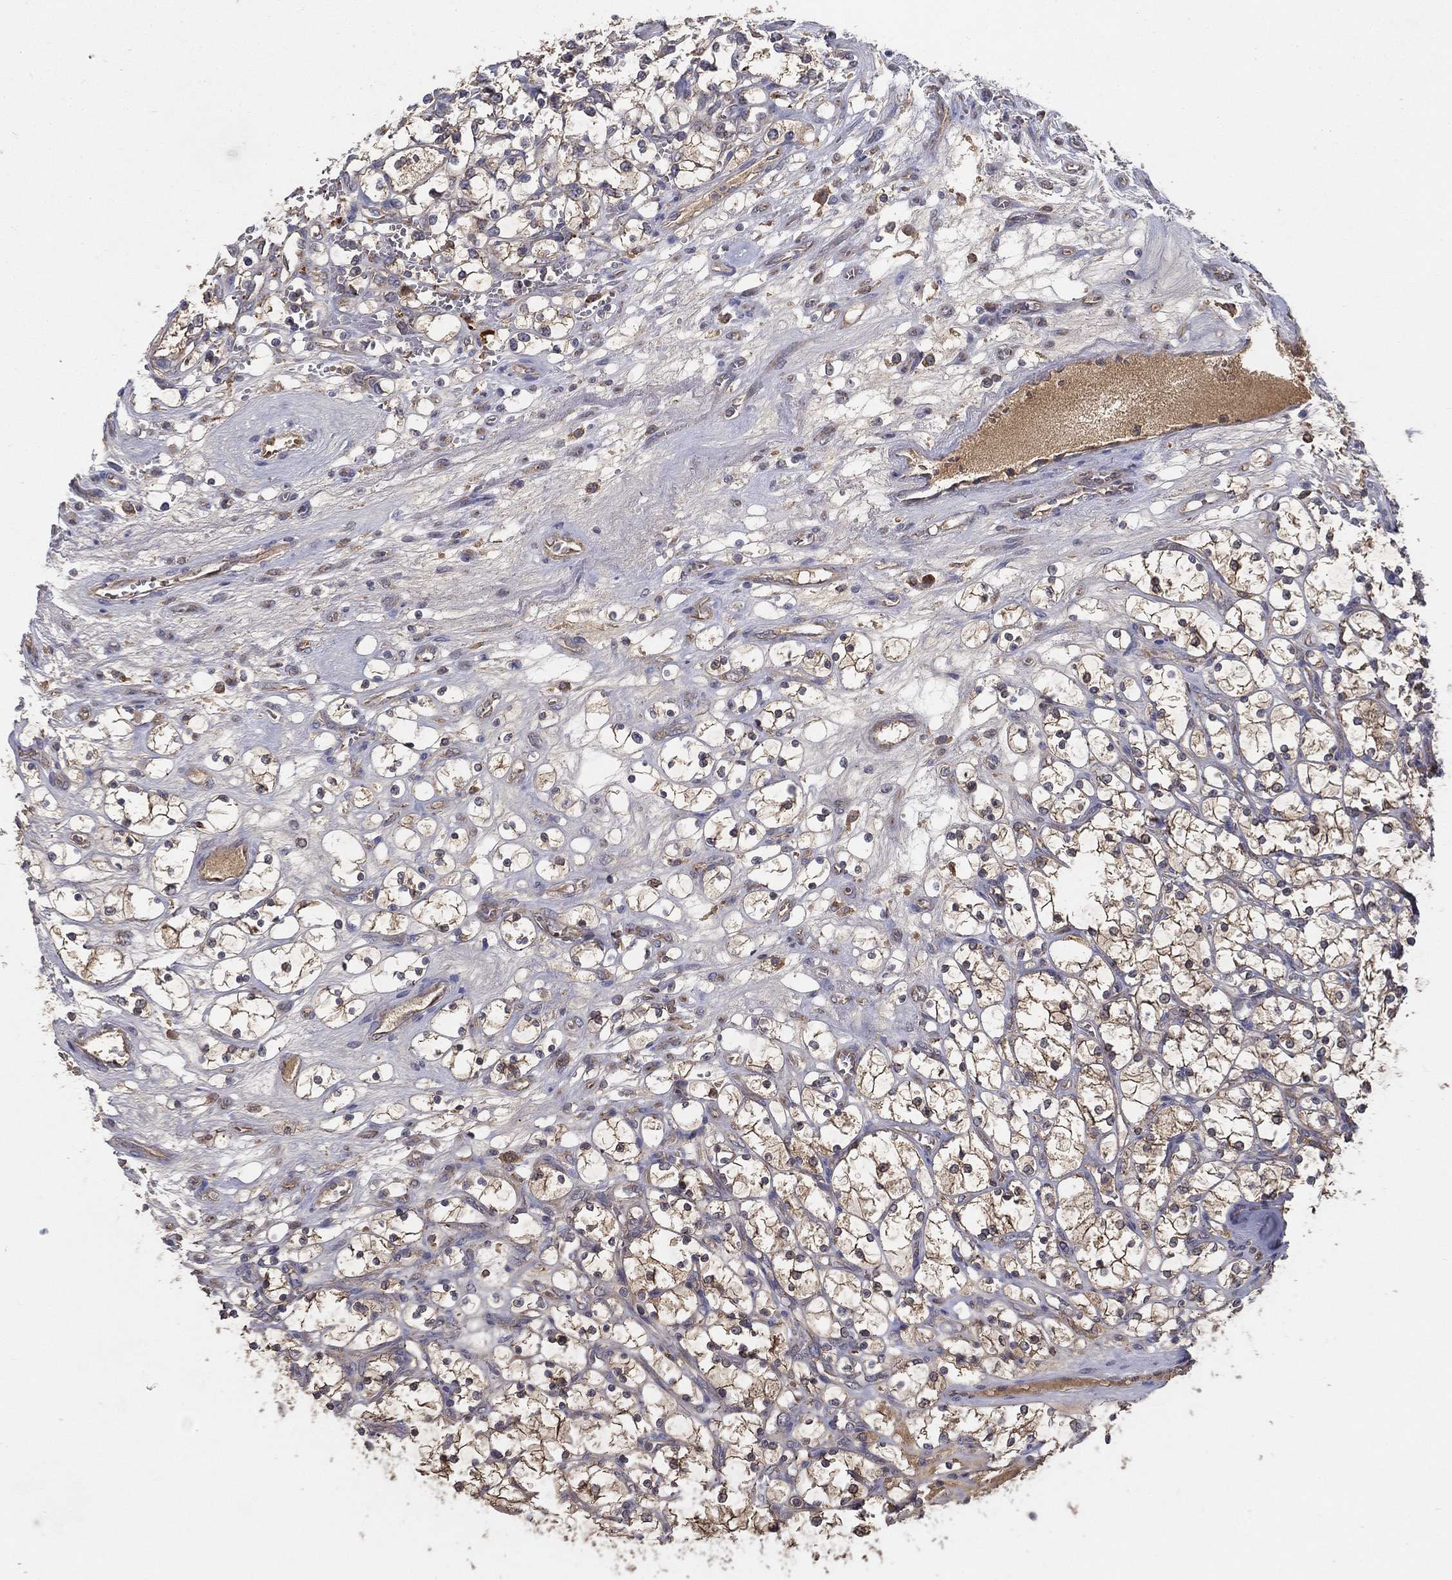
{"staining": {"intensity": "moderate", "quantity": "25%-75%", "location": "cytoplasmic/membranous"}, "tissue": "renal cancer", "cell_type": "Tumor cells", "image_type": "cancer", "snomed": [{"axis": "morphology", "description": "Adenocarcinoma, NOS"}, {"axis": "topography", "description": "Kidney"}], "caption": "Immunohistochemistry histopathology image of adenocarcinoma (renal) stained for a protein (brown), which reveals medium levels of moderate cytoplasmic/membranous expression in about 25%-75% of tumor cells.", "gene": "MT-ND1", "patient": {"sex": "female", "age": 69}}